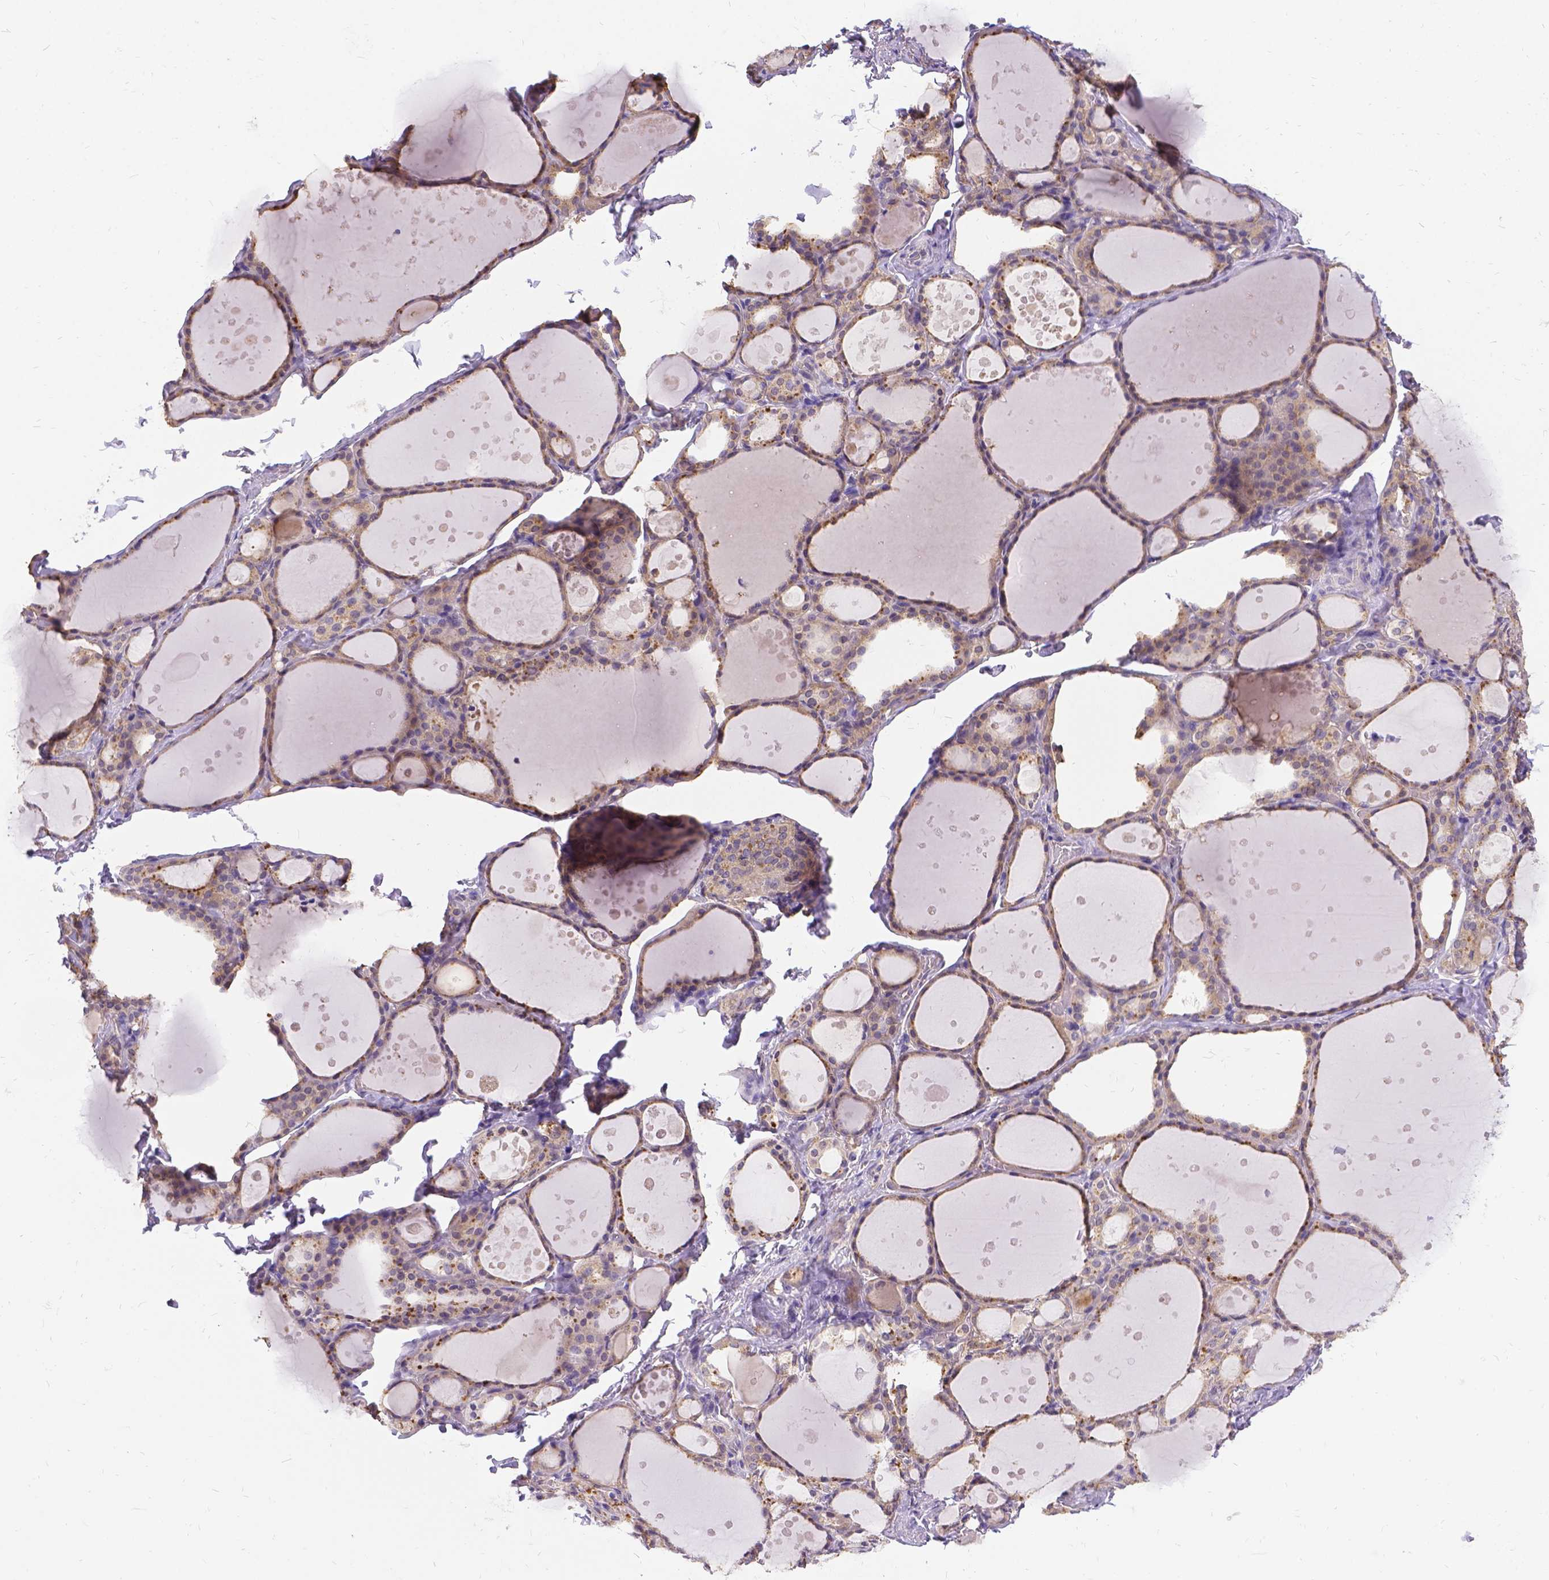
{"staining": {"intensity": "moderate", "quantity": ">75%", "location": "cytoplasmic/membranous"}, "tissue": "thyroid gland", "cell_type": "Glandular cells", "image_type": "normal", "snomed": [{"axis": "morphology", "description": "Normal tissue, NOS"}, {"axis": "topography", "description": "Thyroid gland"}], "caption": "This image demonstrates immunohistochemistry staining of benign human thyroid gland, with medium moderate cytoplasmic/membranous staining in about >75% of glandular cells.", "gene": "DENND6A", "patient": {"sex": "male", "age": 68}}